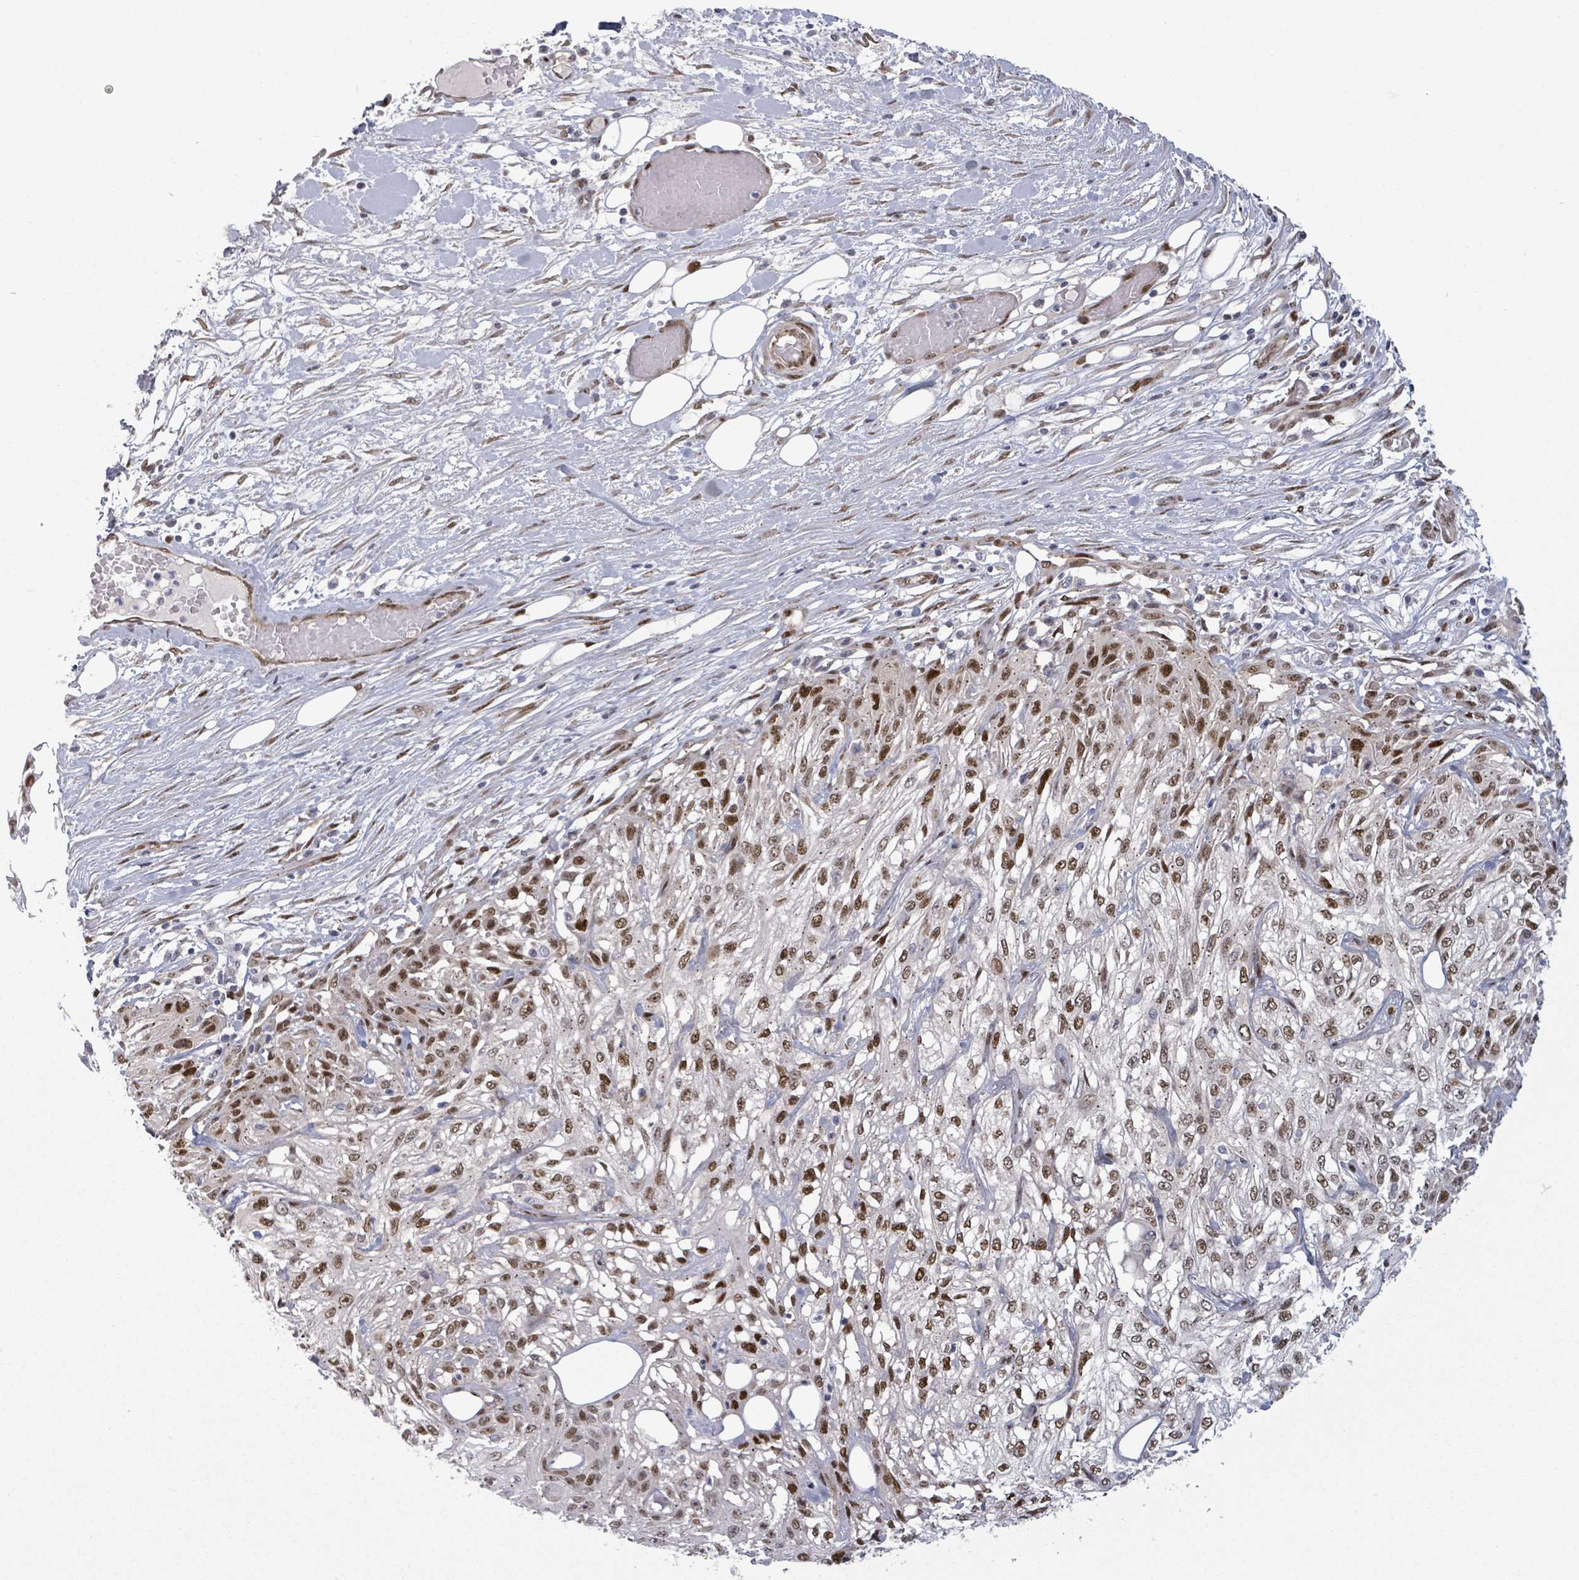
{"staining": {"intensity": "moderate", "quantity": "25%-75%", "location": "cytoplasmic/membranous,nuclear"}, "tissue": "skin cancer", "cell_type": "Tumor cells", "image_type": "cancer", "snomed": [{"axis": "morphology", "description": "Squamous cell carcinoma, NOS"}, {"axis": "morphology", "description": "Squamous cell carcinoma, metastatic, NOS"}, {"axis": "topography", "description": "Skin"}, {"axis": "topography", "description": "Lymph node"}], "caption": "Skin cancer (squamous cell carcinoma) stained with a brown dye demonstrates moderate cytoplasmic/membranous and nuclear positive positivity in approximately 25%-75% of tumor cells.", "gene": "TUSC1", "patient": {"sex": "male", "age": 75}}